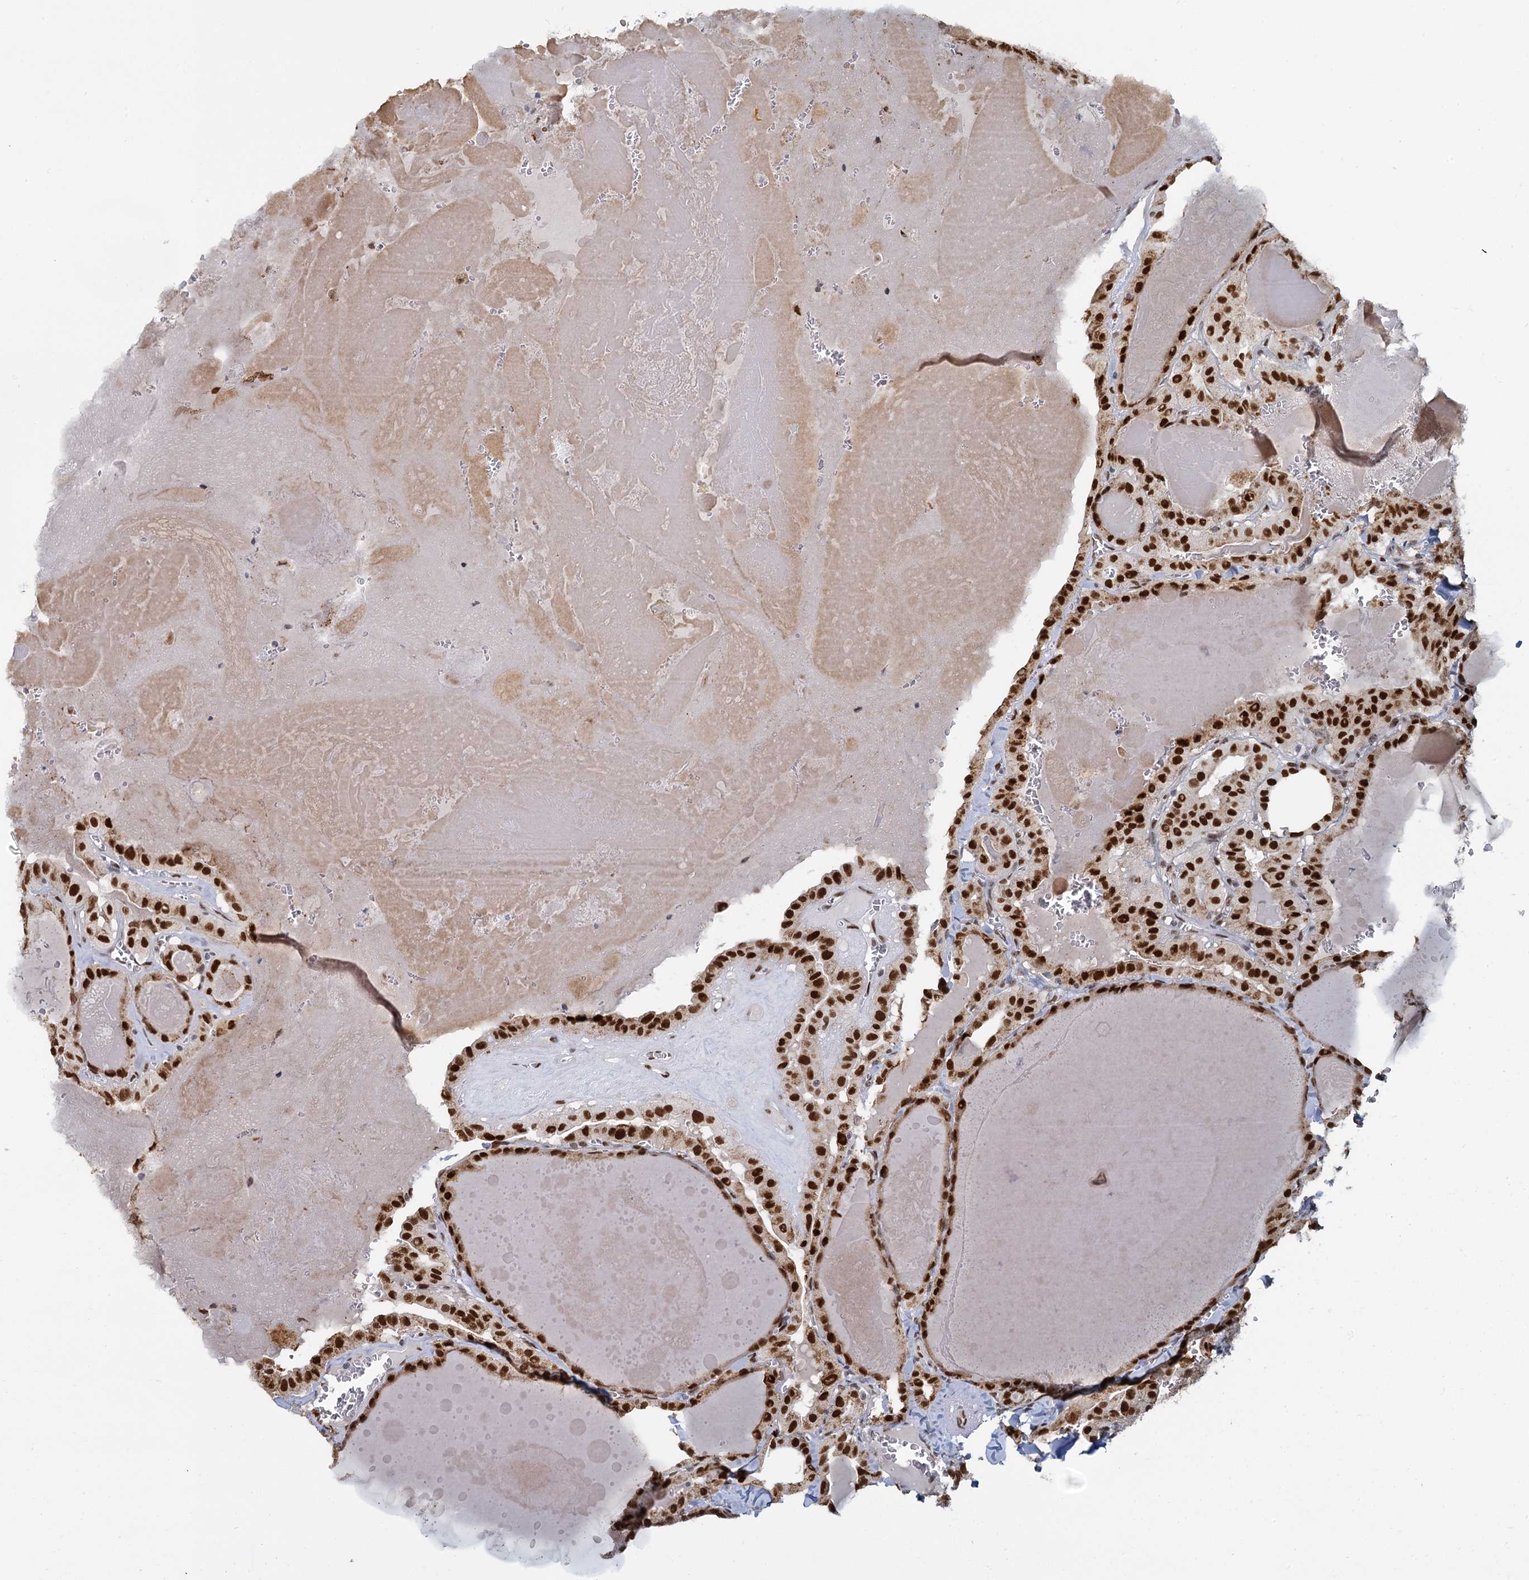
{"staining": {"intensity": "strong", "quantity": ">75%", "location": "nuclear"}, "tissue": "thyroid cancer", "cell_type": "Tumor cells", "image_type": "cancer", "snomed": [{"axis": "morphology", "description": "Papillary adenocarcinoma, NOS"}, {"axis": "topography", "description": "Thyroid gland"}], "caption": "The photomicrograph reveals immunohistochemical staining of thyroid cancer (papillary adenocarcinoma). There is strong nuclear positivity is seen in approximately >75% of tumor cells. (DAB (3,3'-diaminobenzidine) IHC, brown staining for protein, blue staining for nuclei).", "gene": "RPRD1A", "patient": {"sex": "male", "age": 52}}